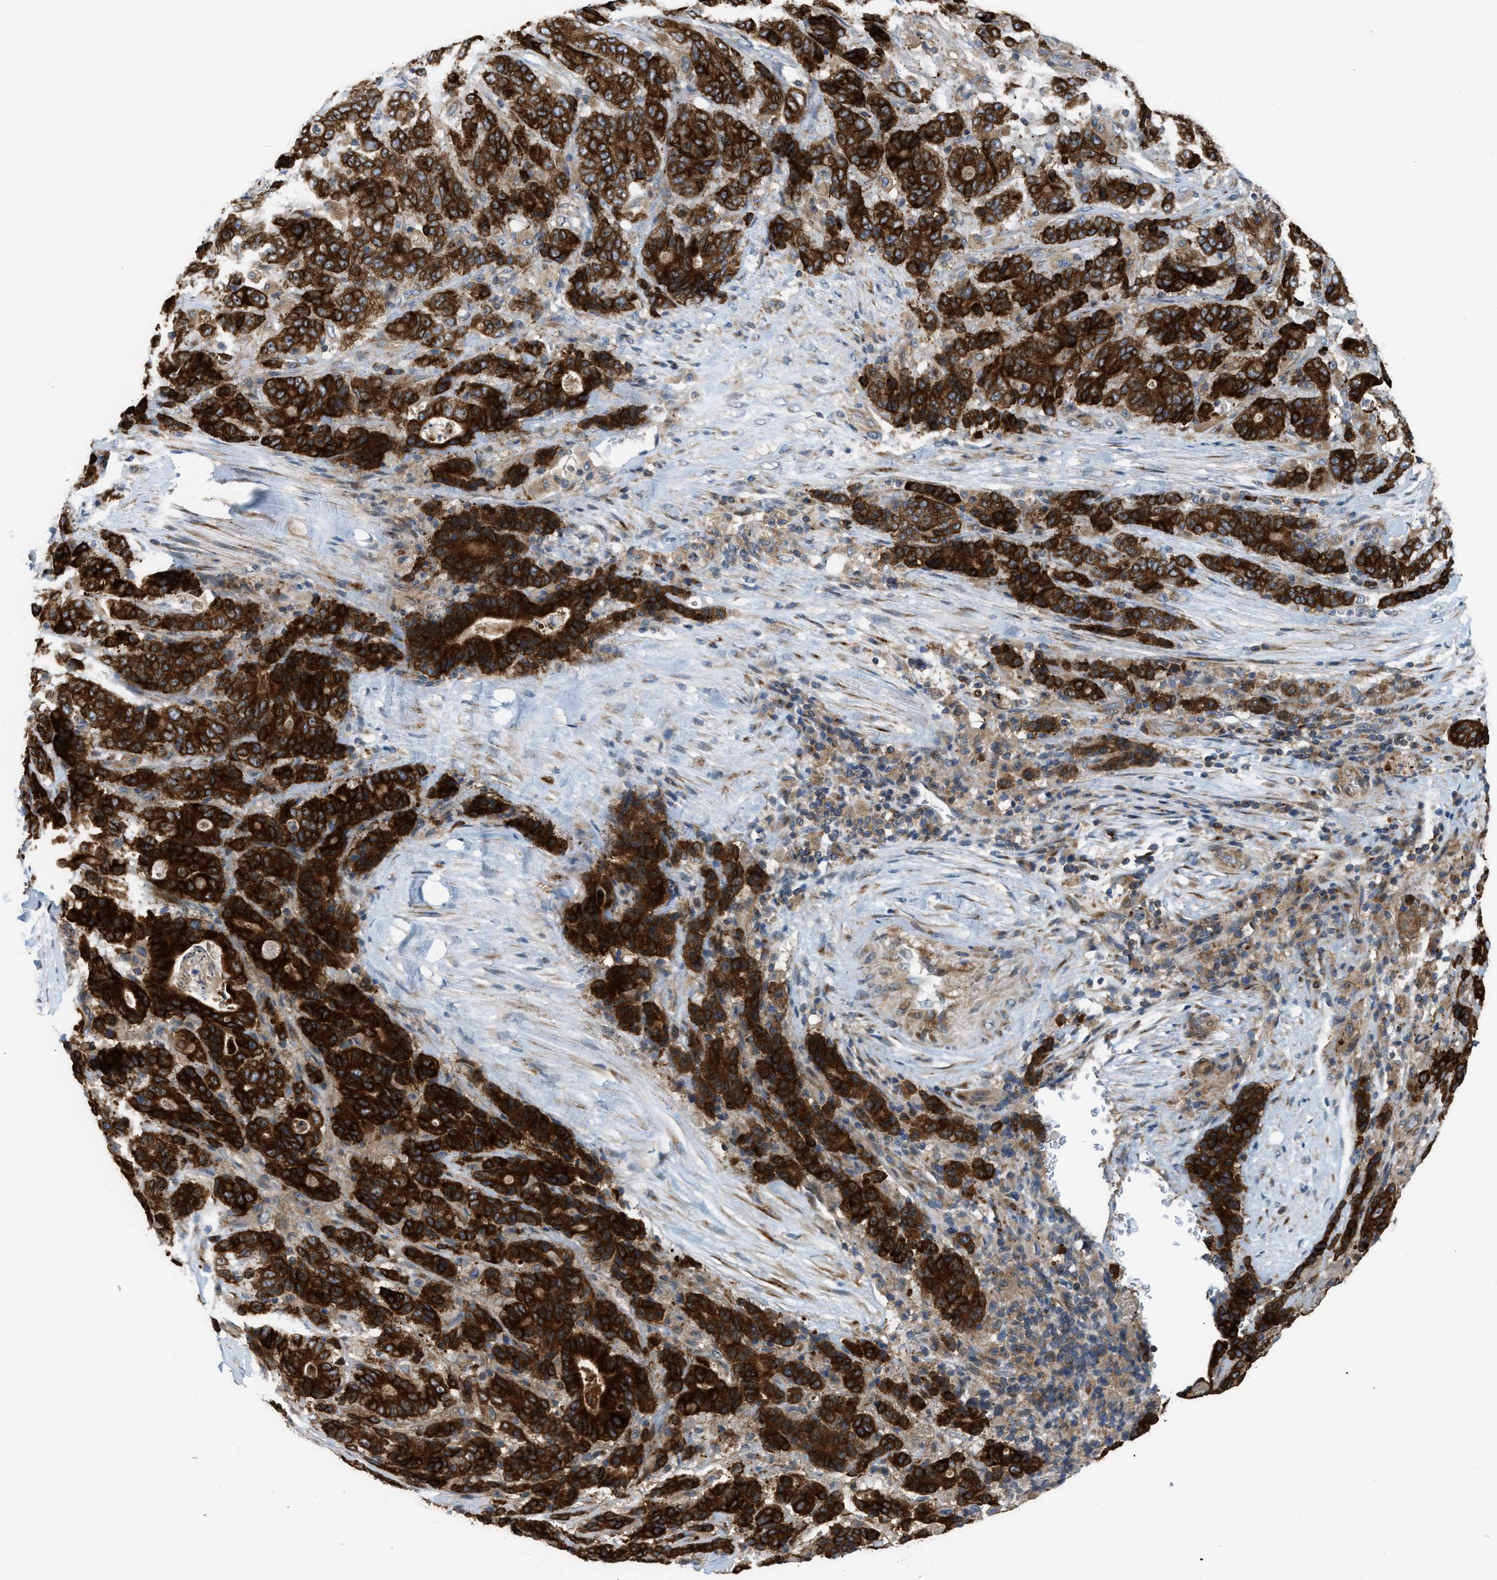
{"staining": {"intensity": "strong", "quantity": ">75%", "location": "cytoplasmic/membranous"}, "tissue": "stomach cancer", "cell_type": "Tumor cells", "image_type": "cancer", "snomed": [{"axis": "morphology", "description": "Adenocarcinoma, NOS"}, {"axis": "topography", "description": "Stomach"}], "caption": "Immunohistochemical staining of stomach adenocarcinoma reveals strong cytoplasmic/membranous protein positivity in about >75% of tumor cells.", "gene": "DIPK1A", "patient": {"sex": "female", "age": 73}}